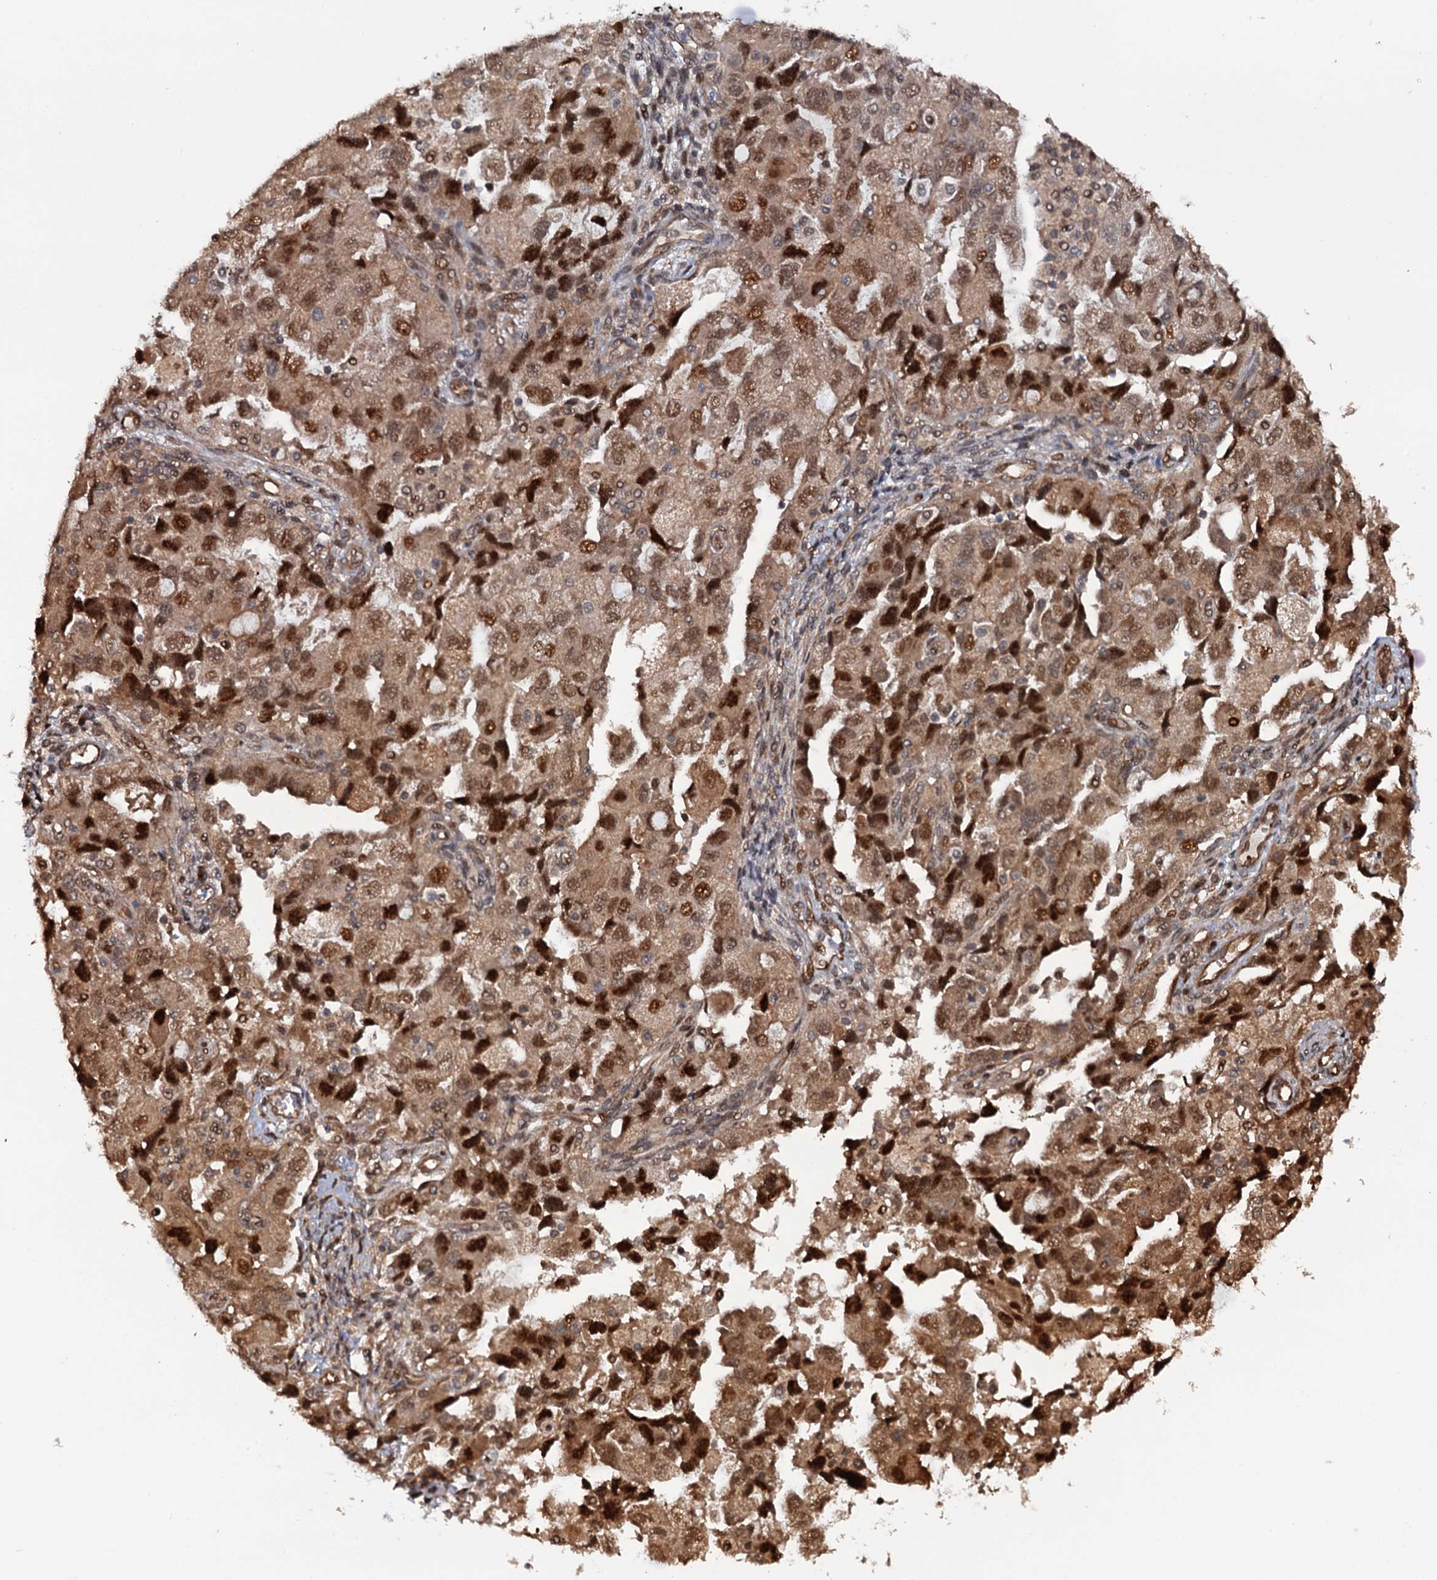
{"staining": {"intensity": "moderate", "quantity": ">75%", "location": "cytoplasmic/membranous,nuclear"}, "tissue": "ovarian cancer", "cell_type": "Tumor cells", "image_type": "cancer", "snomed": [{"axis": "morphology", "description": "Carcinoma, NOS"}, {"axis": "morphology", "description": "Cystadenocarcinoma, serous, NOS"}, {"axis": "topography", "description": "Ovary"}], "caption": "Serous cystadenocarcinoma (ovarian) was stained to show a protein in brown. There is medium levels of moderate cytoplasmic/membranous and nuclear positivity in about >75% of tumor cells.", "gene": "CDC23", "patient": {"sex": "female", "age": 69}}